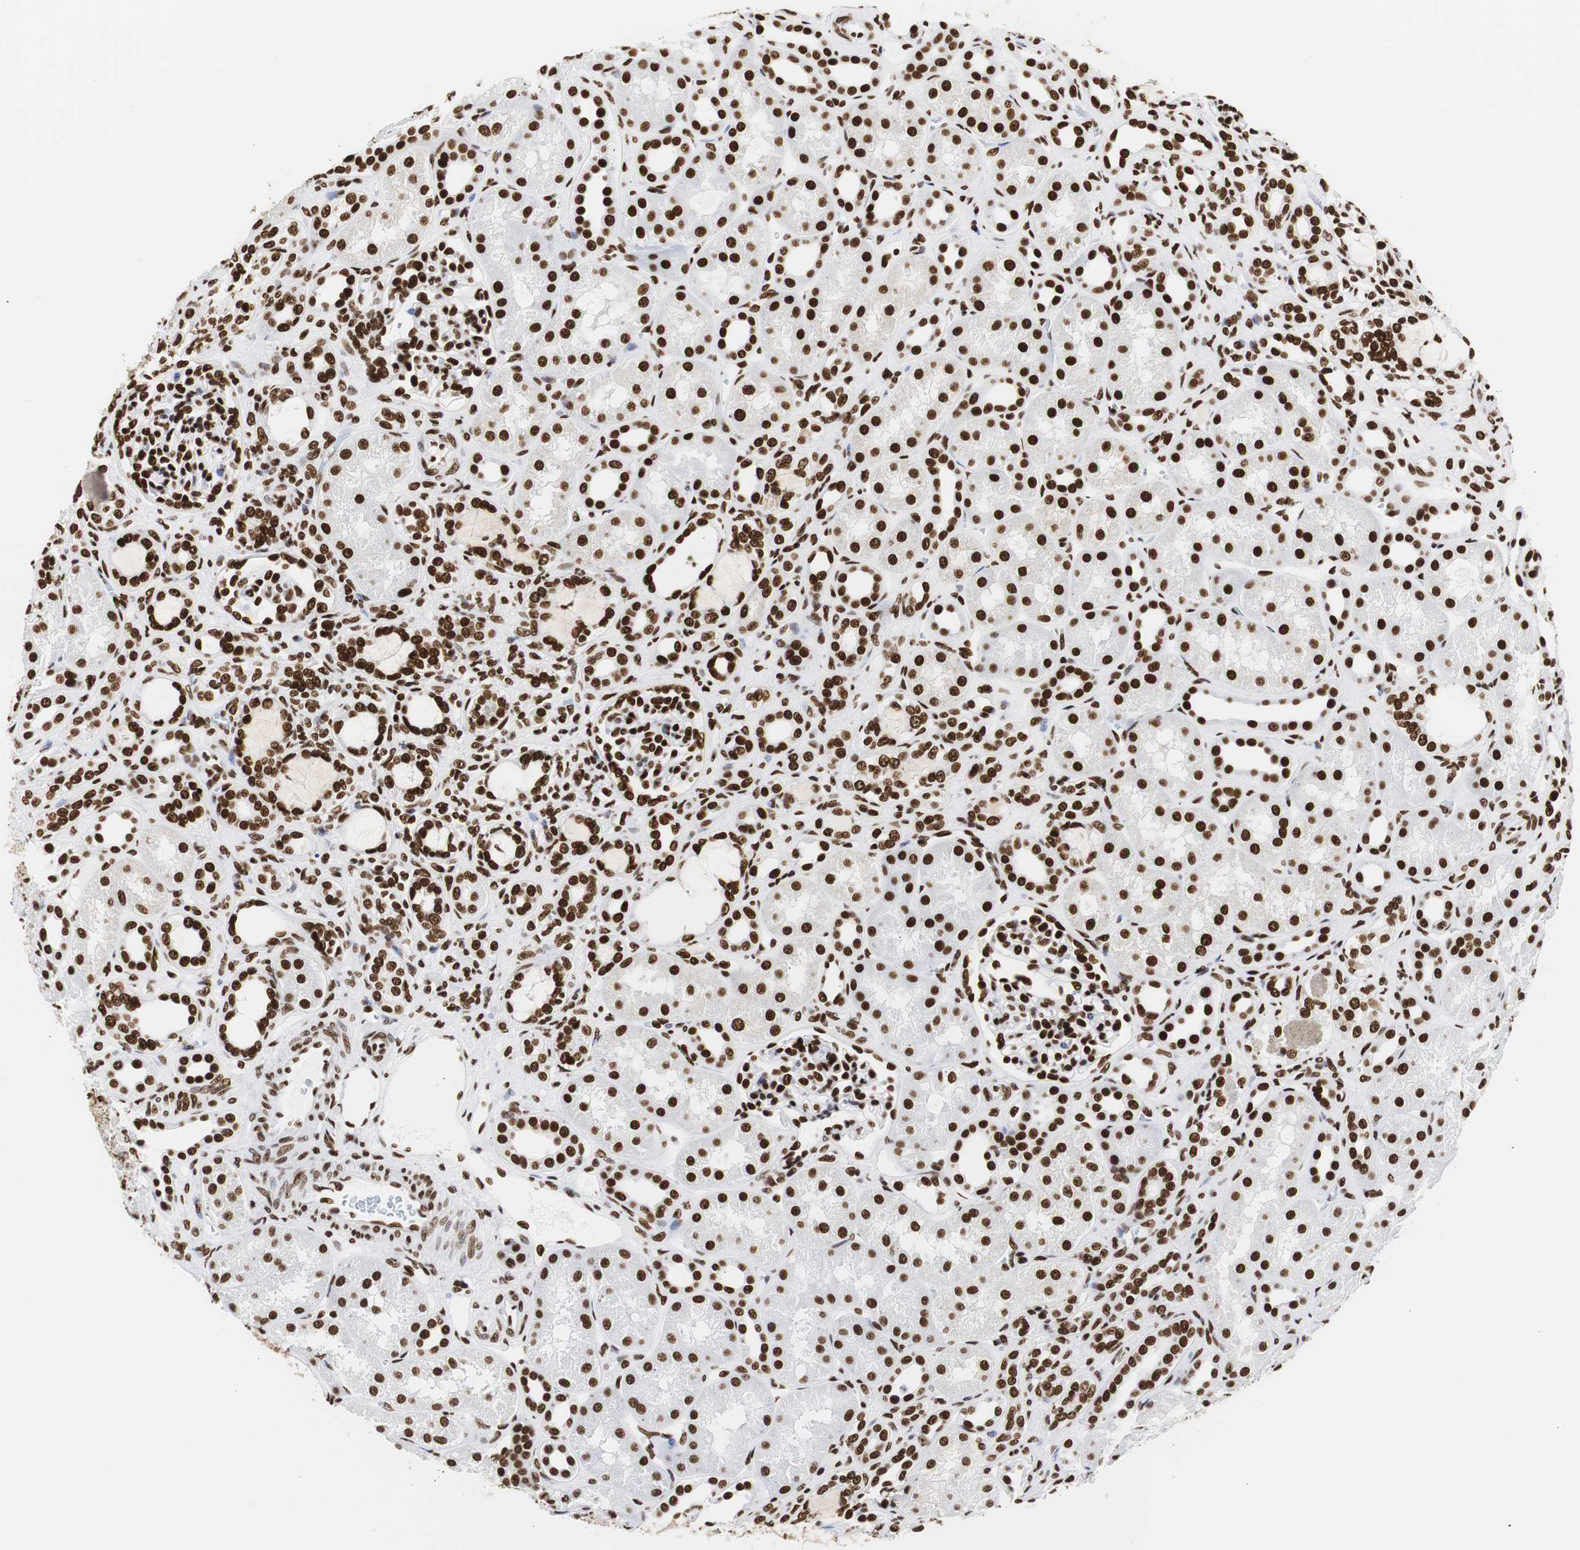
{"staining": {"intensity": "strong", "quantity": ">75%", "location": "nuclear"}, "tissue": "kidney", "cell_type": "Cells in glomeruli", "image_type": "normal", "snomed": [{"axis": "morphology", "description": "Normal tissue, NOS"}, {"axis": "topography", "description": "Kidney"}], "caption": "This histopathology image reveals immunohistochemistry (IHC) staining of normal human kidney, with high strong nuclear positivity in approximately >75% of cells in glomeruli.", "gene": "HNRNPH2", "patient": {"sex": "male", "age": 7}}